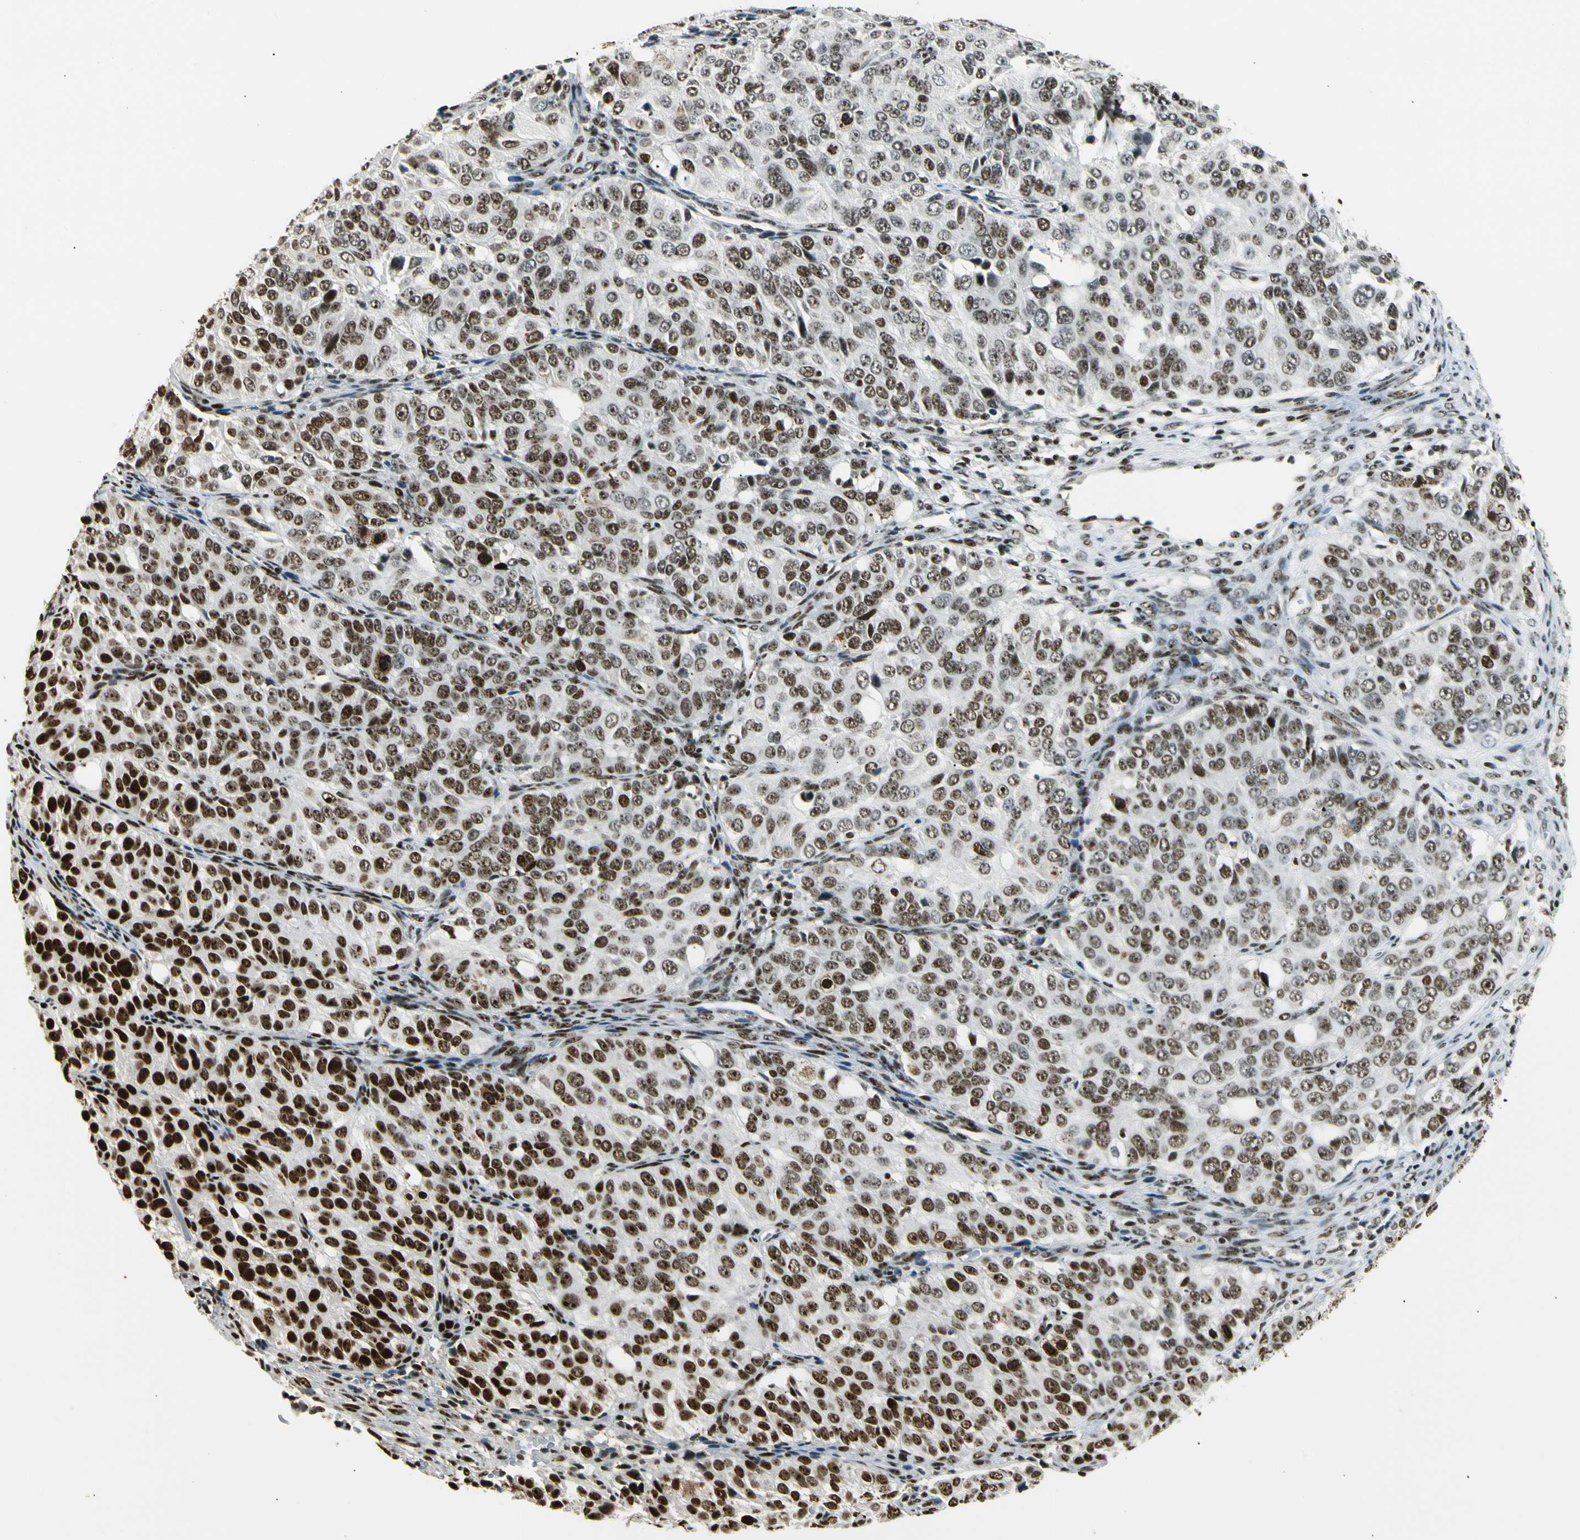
{"staining": {"intensity": "strong", "quantity": ">75%", "location": "nuclear"}, "tissue": "ovarian cancer", "cell_type": "Tumor cells", "image_type": "cancer", "snomed": [{"axis": "morphology", "description": "Carcinoma, endometroid"}, {"axis": "topography", "description": "Ovary"}], "caption": "Immunohistochemical staining of human ovarian cancer displays high levels of strong nuclear staining in approximately >75% of tumor cells.", "gene": "UBTF", "patient": {"sex": "female", "age": 51}}